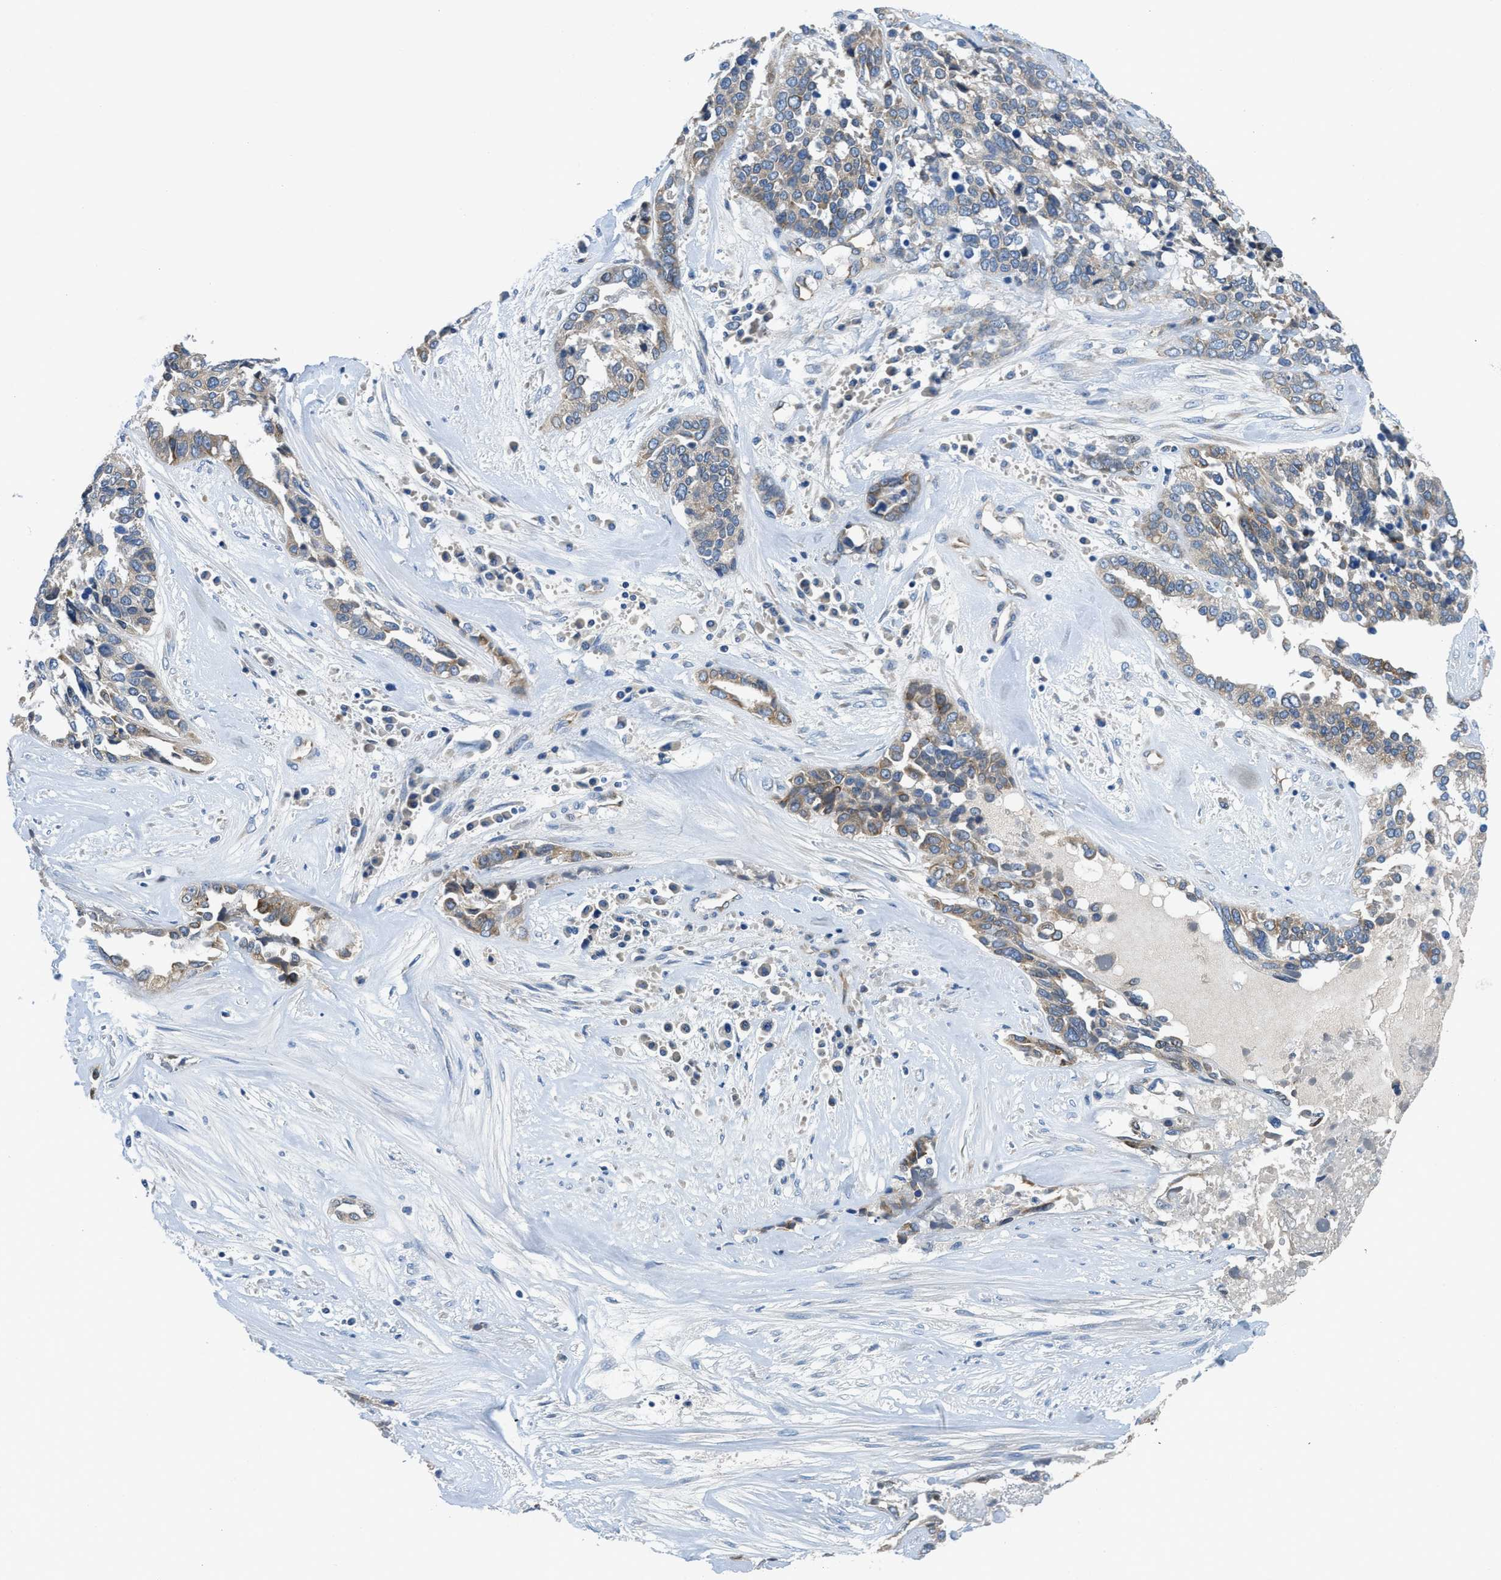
{"staining": {"intensity": "moderate", "quantity": "<25%", "location": "cytoplasmic/membranous"}, "tissue": "ovarian cancer", "cell_type": "Tumor cells", "image_type": "cancer", "snomed": [{"axis": "morphology", "description": "Cystadenocarcinoma, serous, NOS"}, {"axis": "topography", "description": "Ovary"}], "caption": "Human ovarian cancer stained with a protein marker displays moderate staining in tumor cells.", "gene": "PGR", "patient": {"sex": "female", "age": 44}}